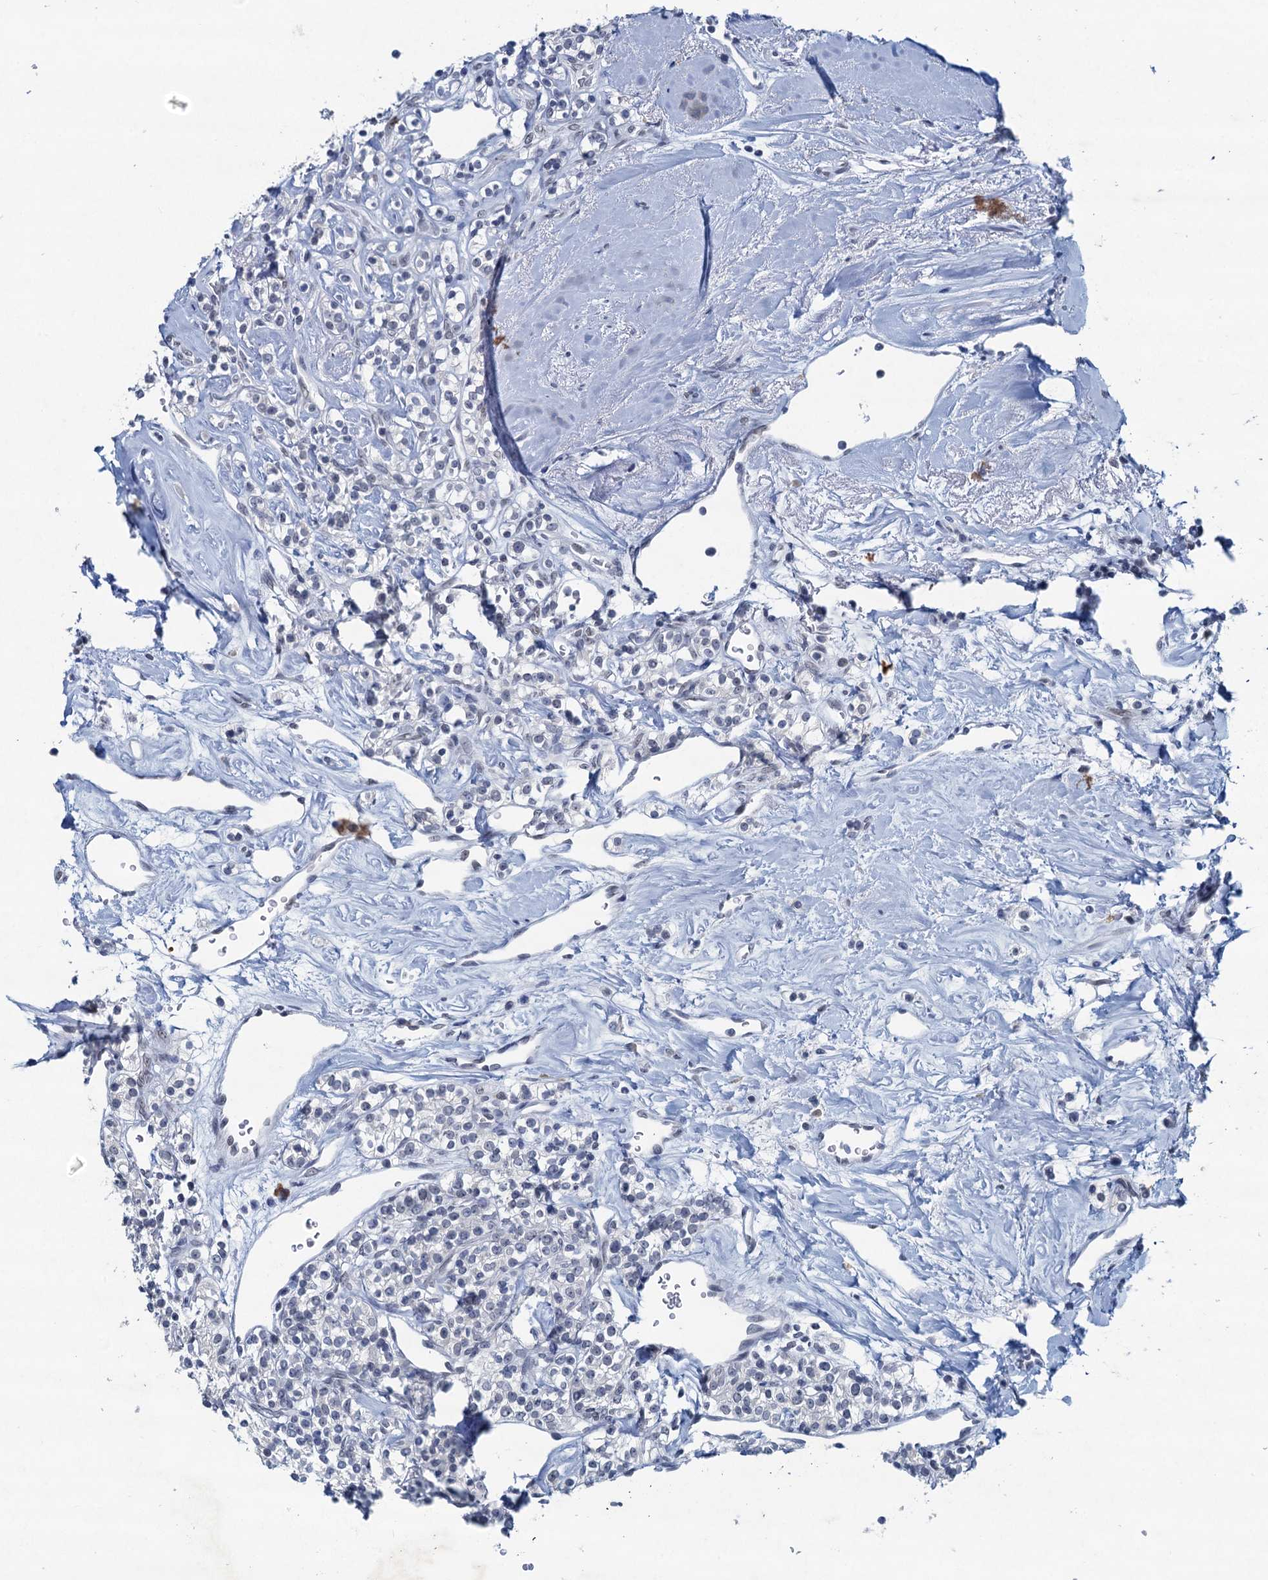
{"staining": {"intensity": "negative", "quantity": "none", "location": "none"}, "tissue": "renal cancer", "cell_type": "Tumor cells", "image_type": "cancer", "snomed": [{"axis": "morphology", "description": "Adenocarcinoma, NOS"}, {"axis": "topography", "description": "Kidney"}], "caption": "High power microscopy photomicrograph of an immunohistochemistry (IHC) image of renal cancer, revealing no significant expression in tumor cells.", "gene": "HAPSTR1", "patient": {"sex": "male", "age": 77}}